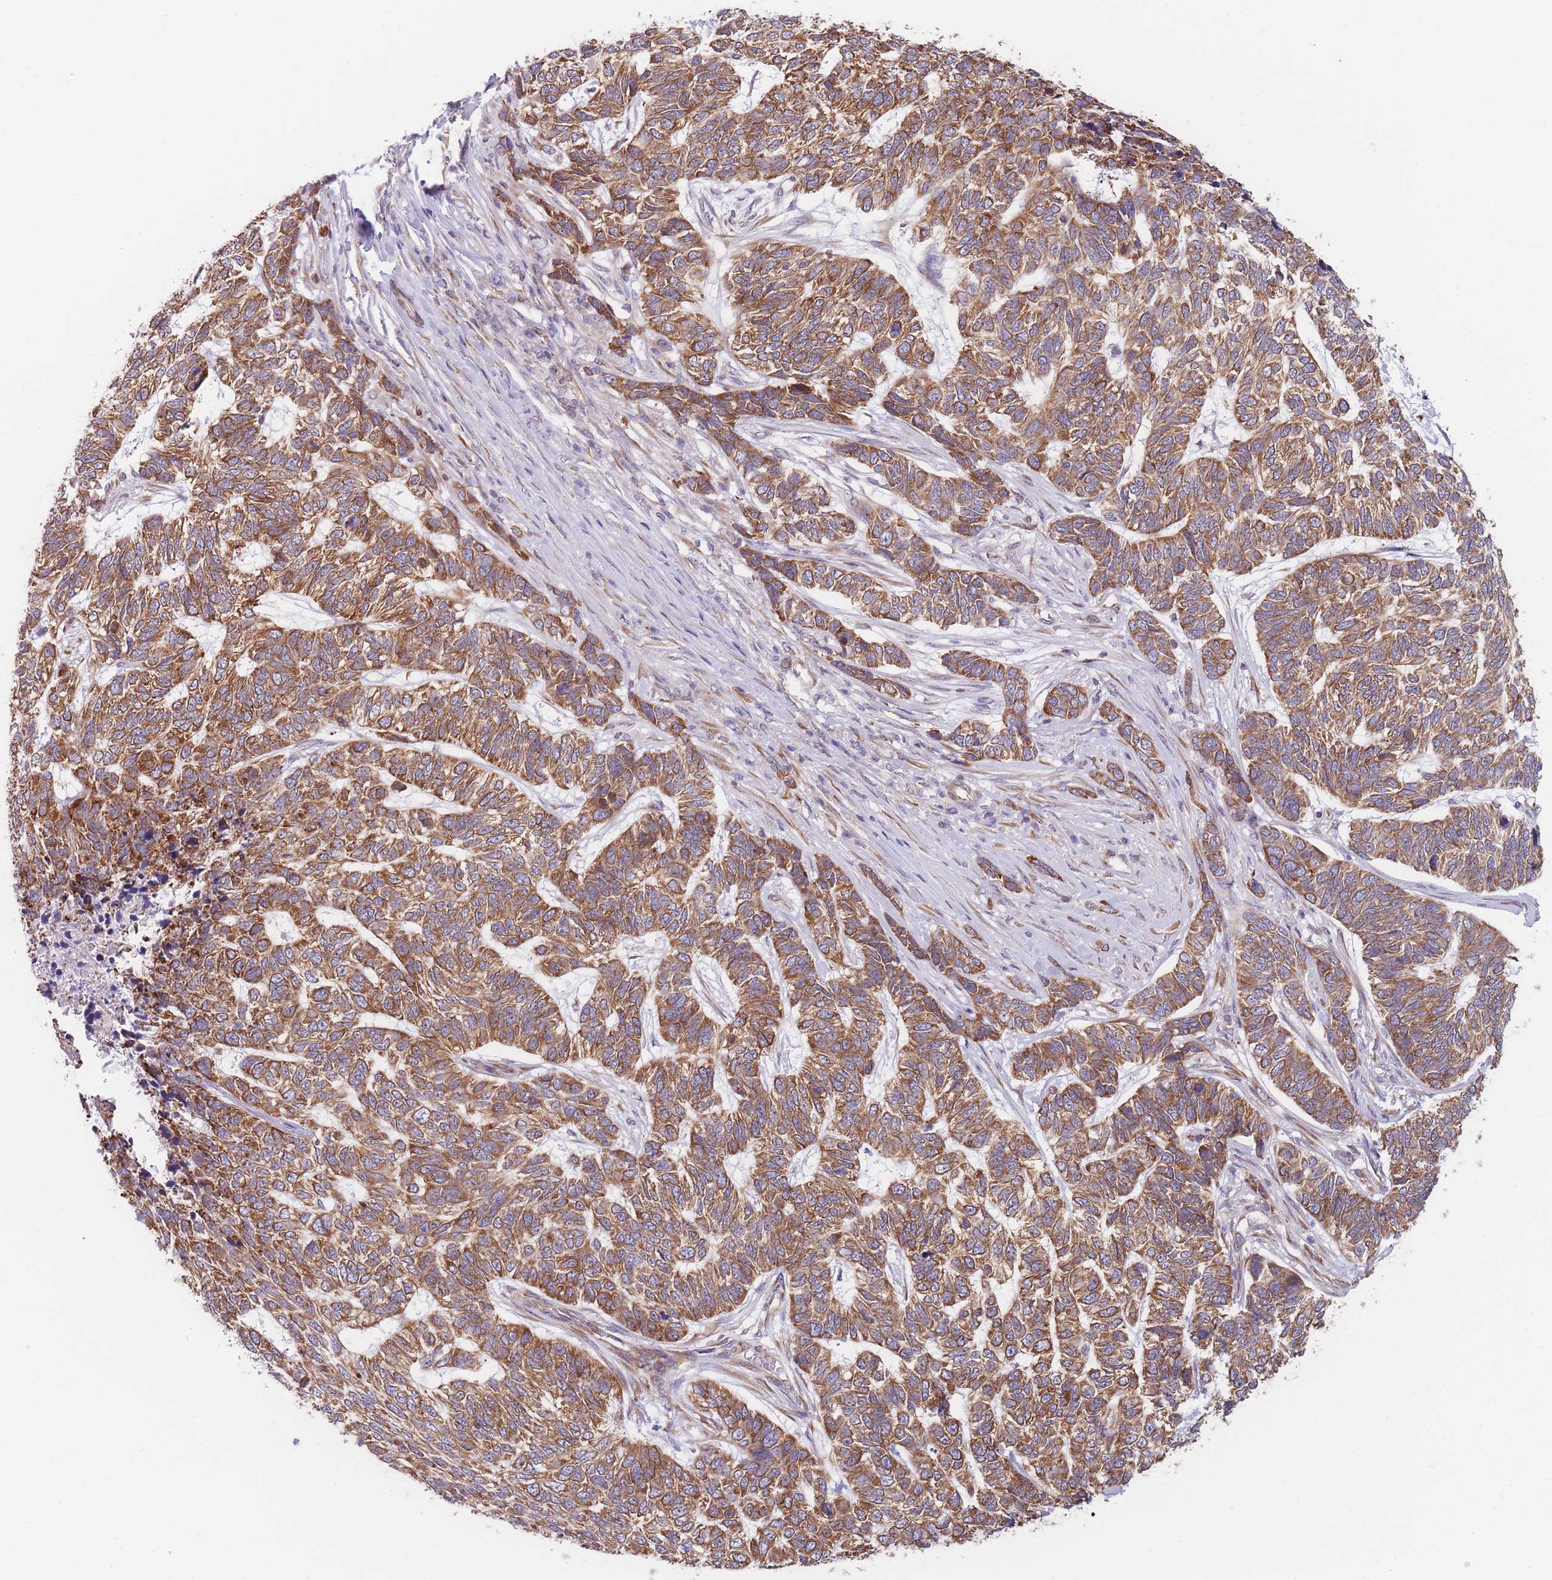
{"staining": {"intensity": "moderate", "quantity": ">75%", "location": "cytoplasmic/membranous"}, "tissue": "skin cancer", "cell_type": "Tumor cells", "image_type": "cancer", "snomed": [{"axis": "morphology", "description": "Basal cell carcinoma"}, {"axis": "topography", "description": "Skin"}], "caption": "Skin basal cell carcinoma tissue displays moderate cytoplasmic/membranous expression in about >75% of tumor cells, visualized by immunohistochemistry.", "gene": "AK9", "patient": {"sex": "female", "age": 65}}